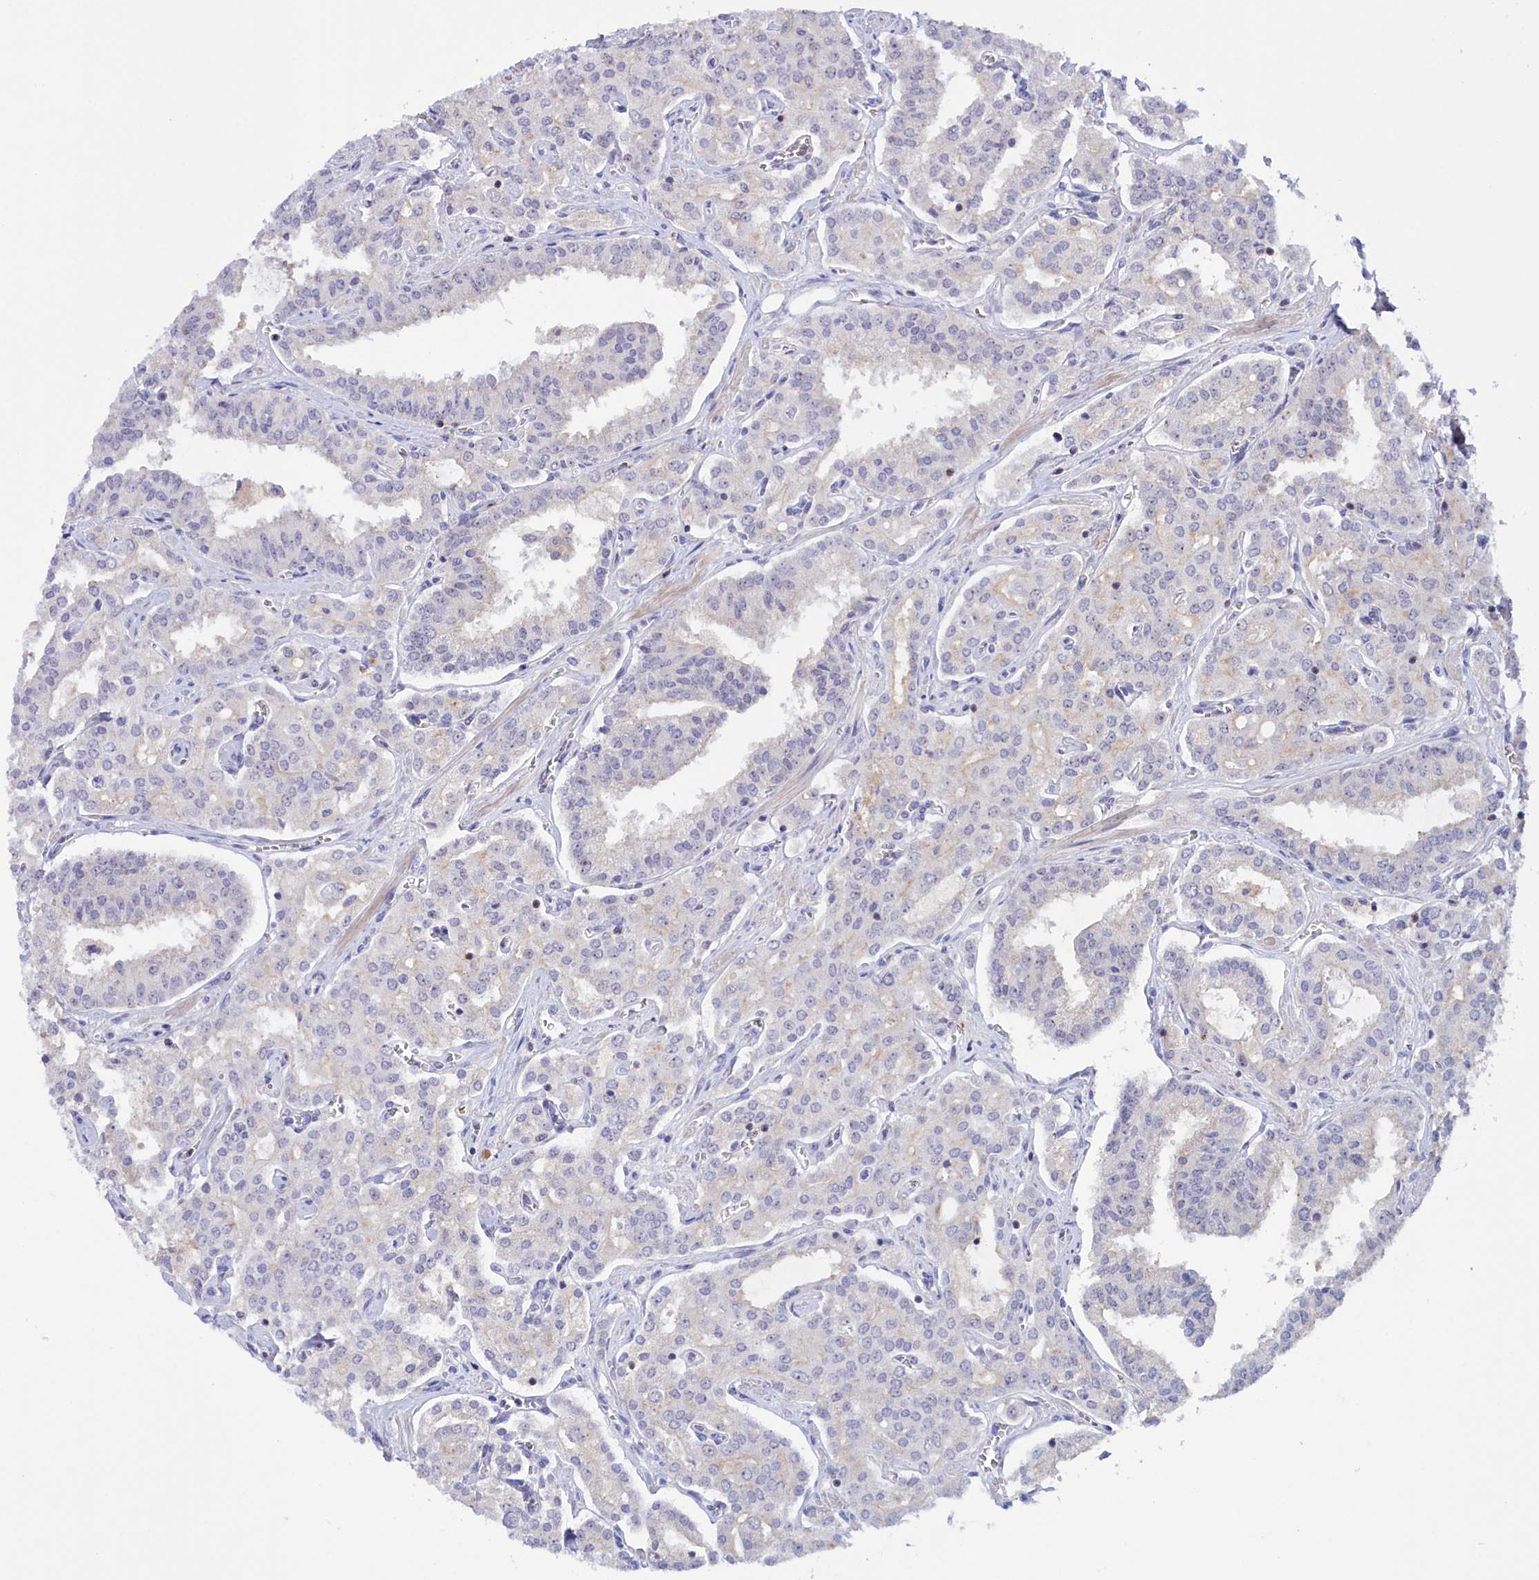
{"staining": {"intensity": "negative", "quantity": "none", "location": "none"}, "tissue": "prostate cancer", "cell_type": "Tumor cells", "image_type": "cancer", "snomed": [{"axis": "morphology", "description": "Adenocarcinoma, High grade"}, {"axis": "topography", "description": "Prostate"}], "caption": "A high-resolution histopathology image shows immunohistochemistry staining of prostate cancer, which demonstrates no significant expression in tumor cells.", "gene": "NEURL4", "patient": {"sex": "male", "age": 71}}